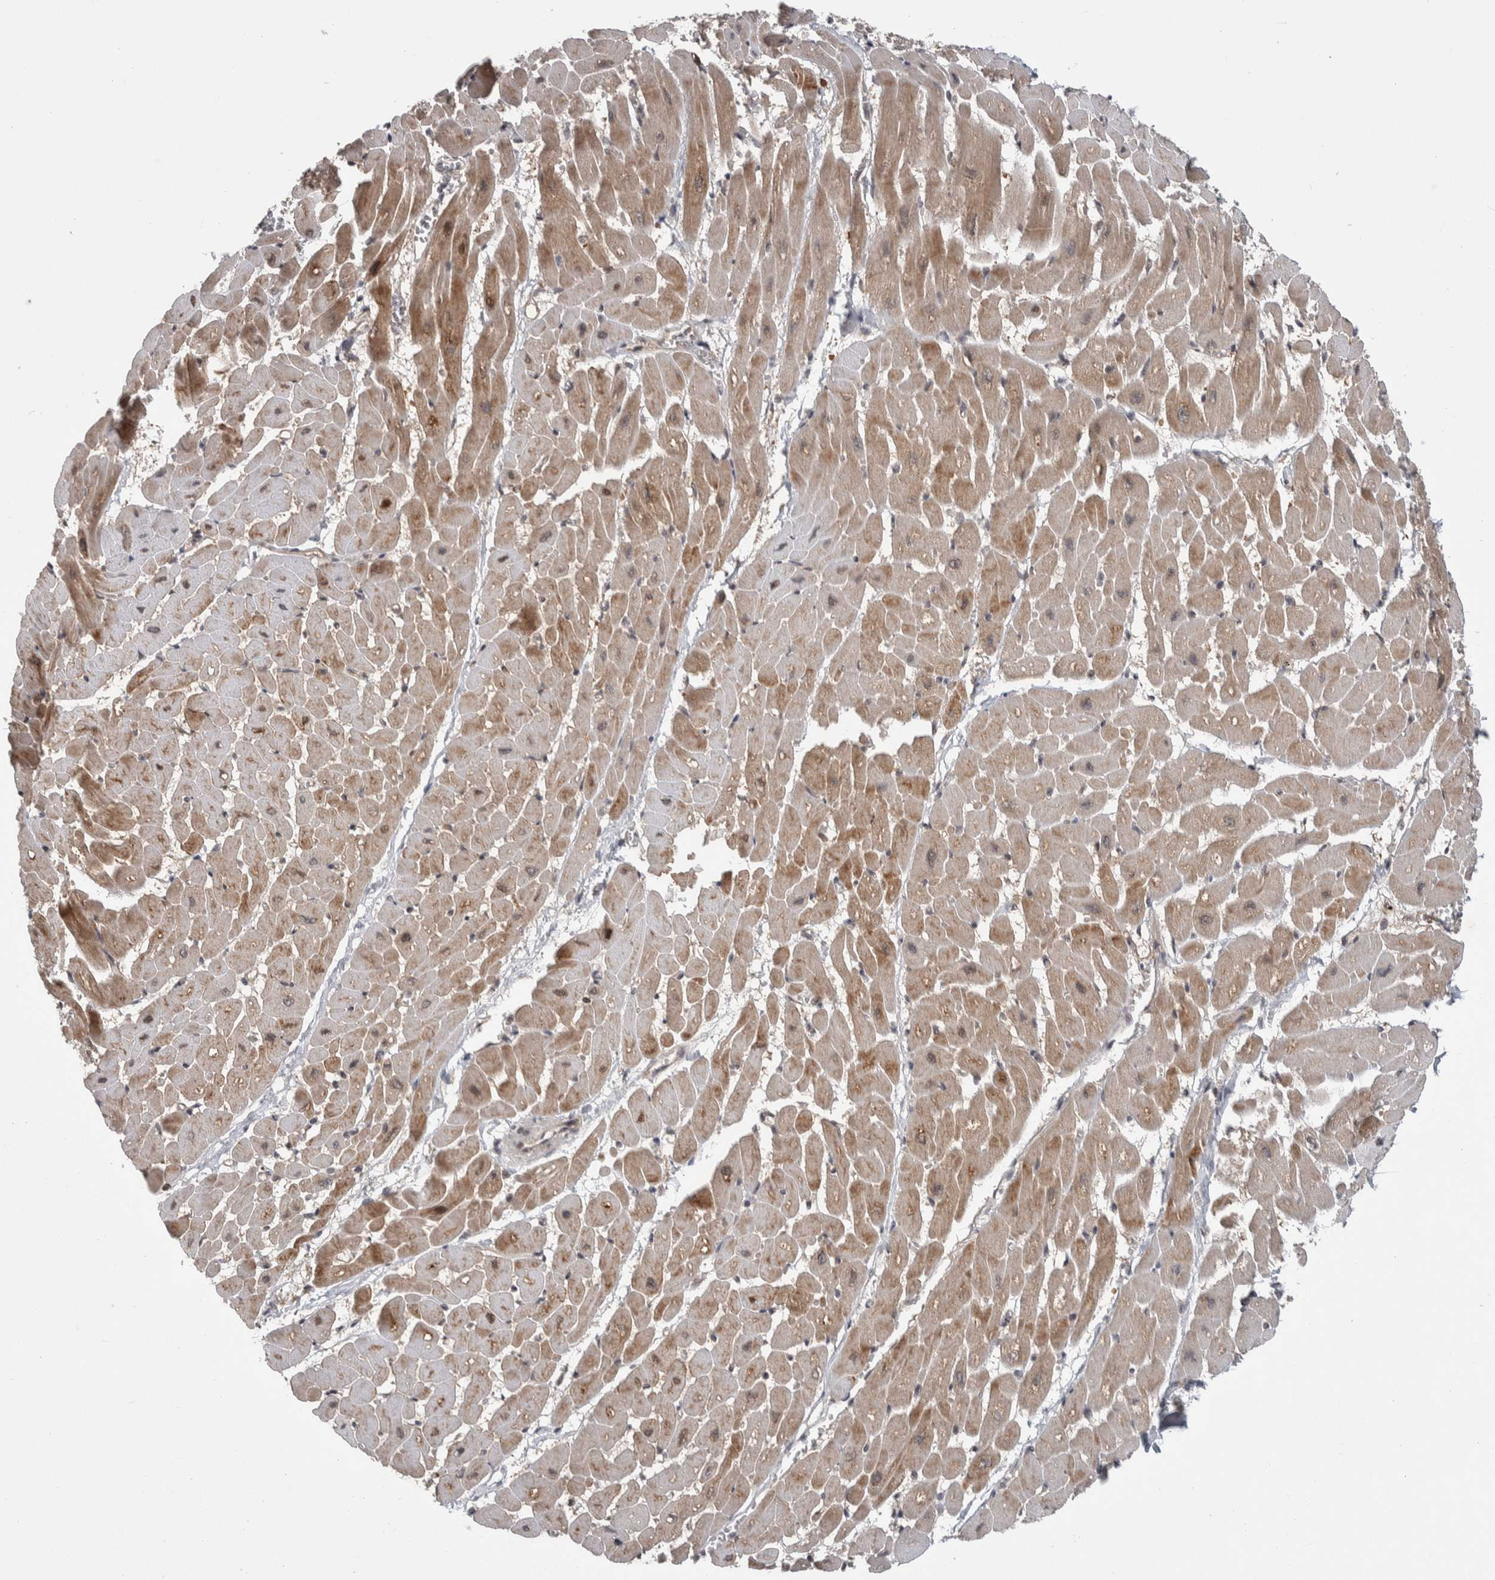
{"staining": {"intensity": "moderate", "quantity": ">75%", "location": "cytoplasmic/membranous"}, "tissue": "heart muscle", "cell_type": "Cardiomyocytes", "image_type": "normal", "snomed": [{"axis": "morphology", "description": "Normal tissue, NOS"}, {"axis": "topography", "description": "Heart"}], "caption": "IHC histopathology image of normal heart muscle stained for a protein (brown), which exhibits medium levels of moderate cytoplasmic/membranous positivity in approximately >75% of cardiomyocytes.", "gene": "ZNF592", "patient": {"sex": "male", "age": 45}}